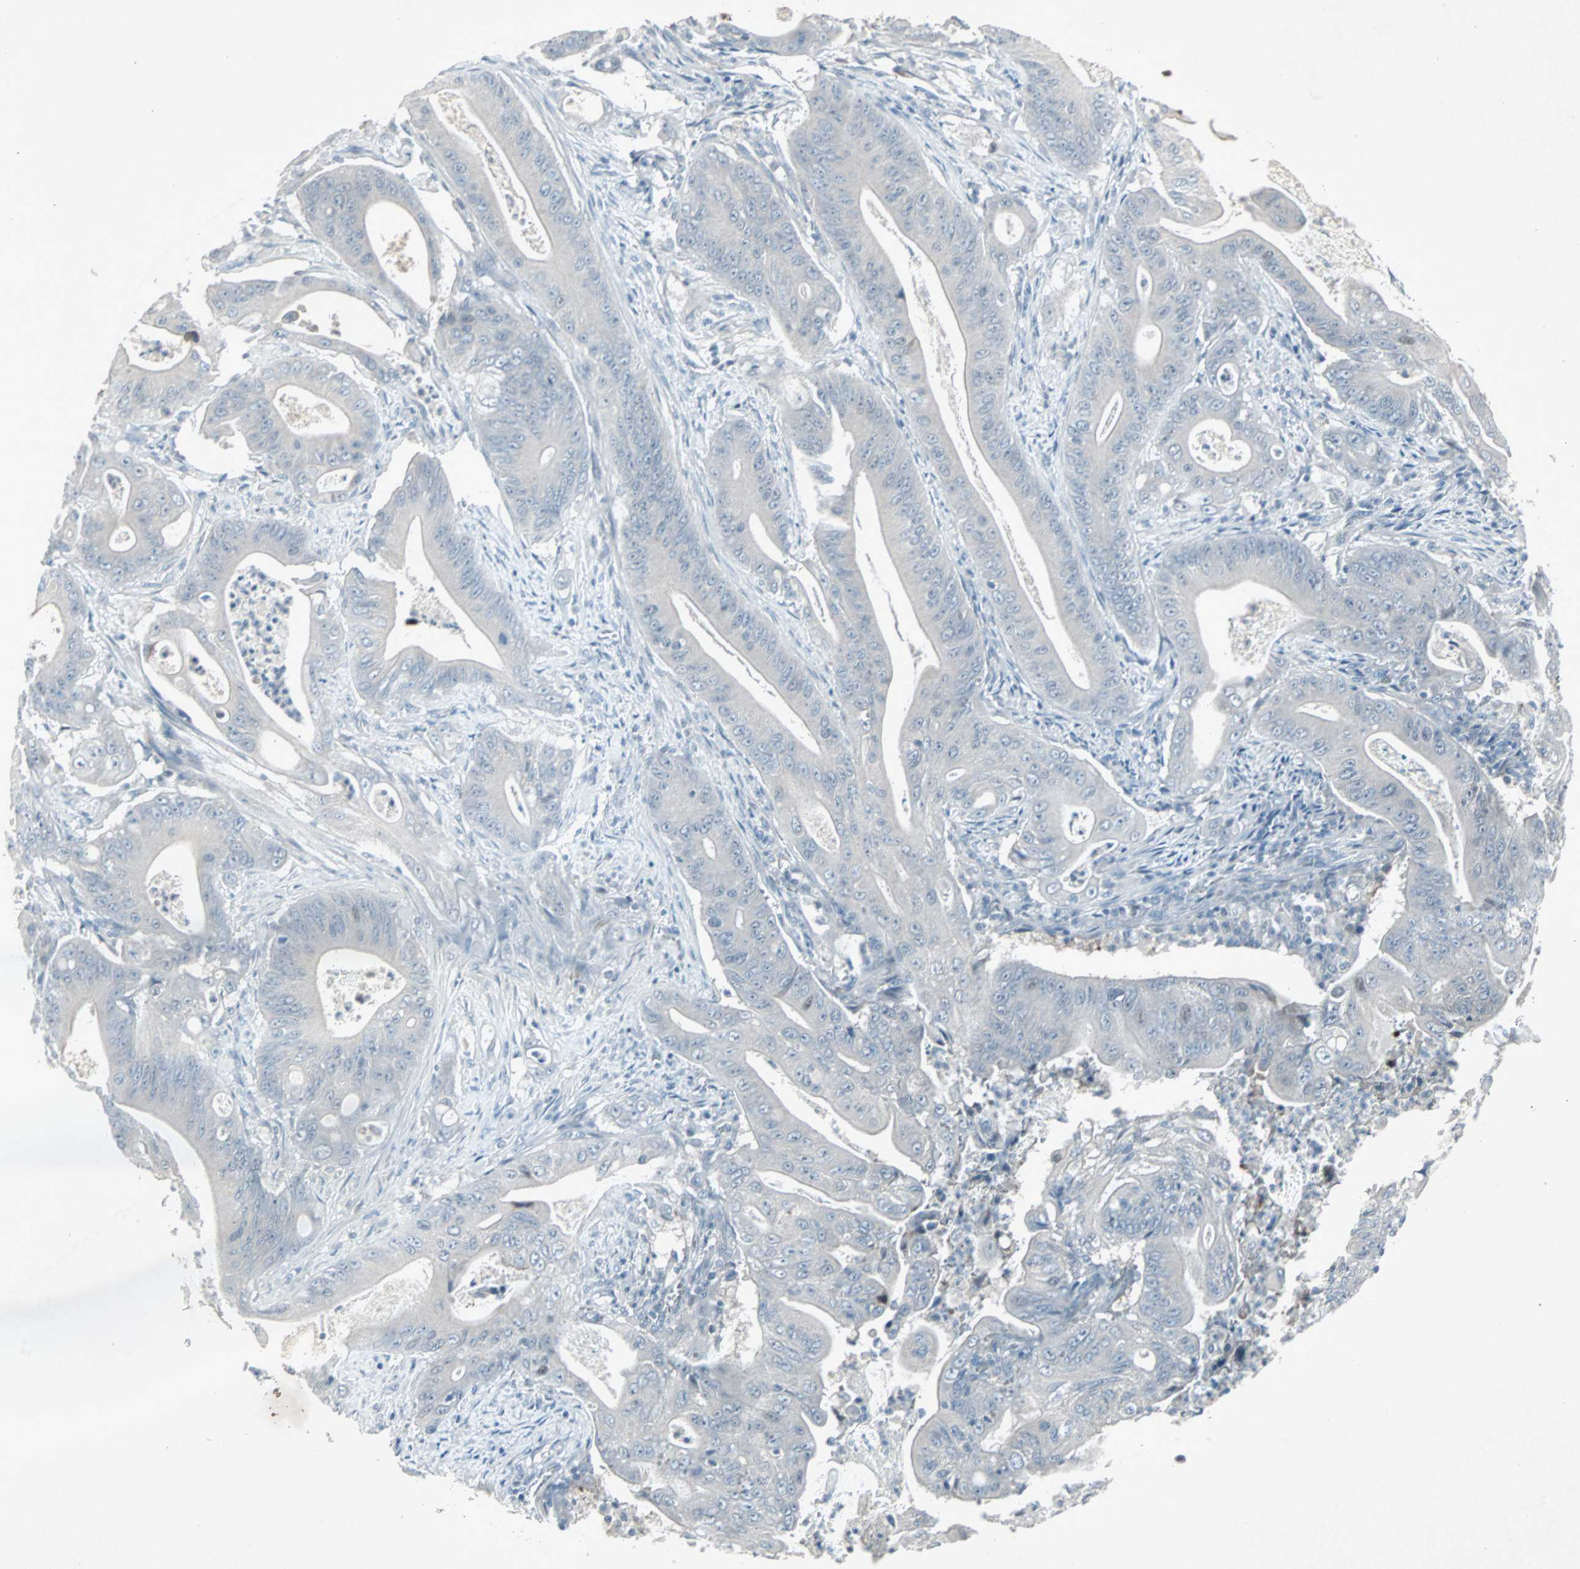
{"staining": {"intensity": "negative", "quantity": "none", "location": "none"}, "tissue": "pancreatic cancer", "cell_type": "Tumor cells", "image_type": "cancer", "snomed": [{"axis": "morphology", "description": "Normal tissue, NOS"}, {"axis": "topography", "description": "Lymph node"}], "caption": "High power microscopy micrograph of an immunohistochemistry (IHC) photomicrograph of pancreatic cancer, revealing no significant staining in tumor cells. Brightfield microscopy of IHC stained with DAB (3,3'-diaminobenzidine) (brown) and hematoxylin (blue), captured at high magnification.", "gene": "LANCL3", "patient": {"sex": "male", "age": 62}}